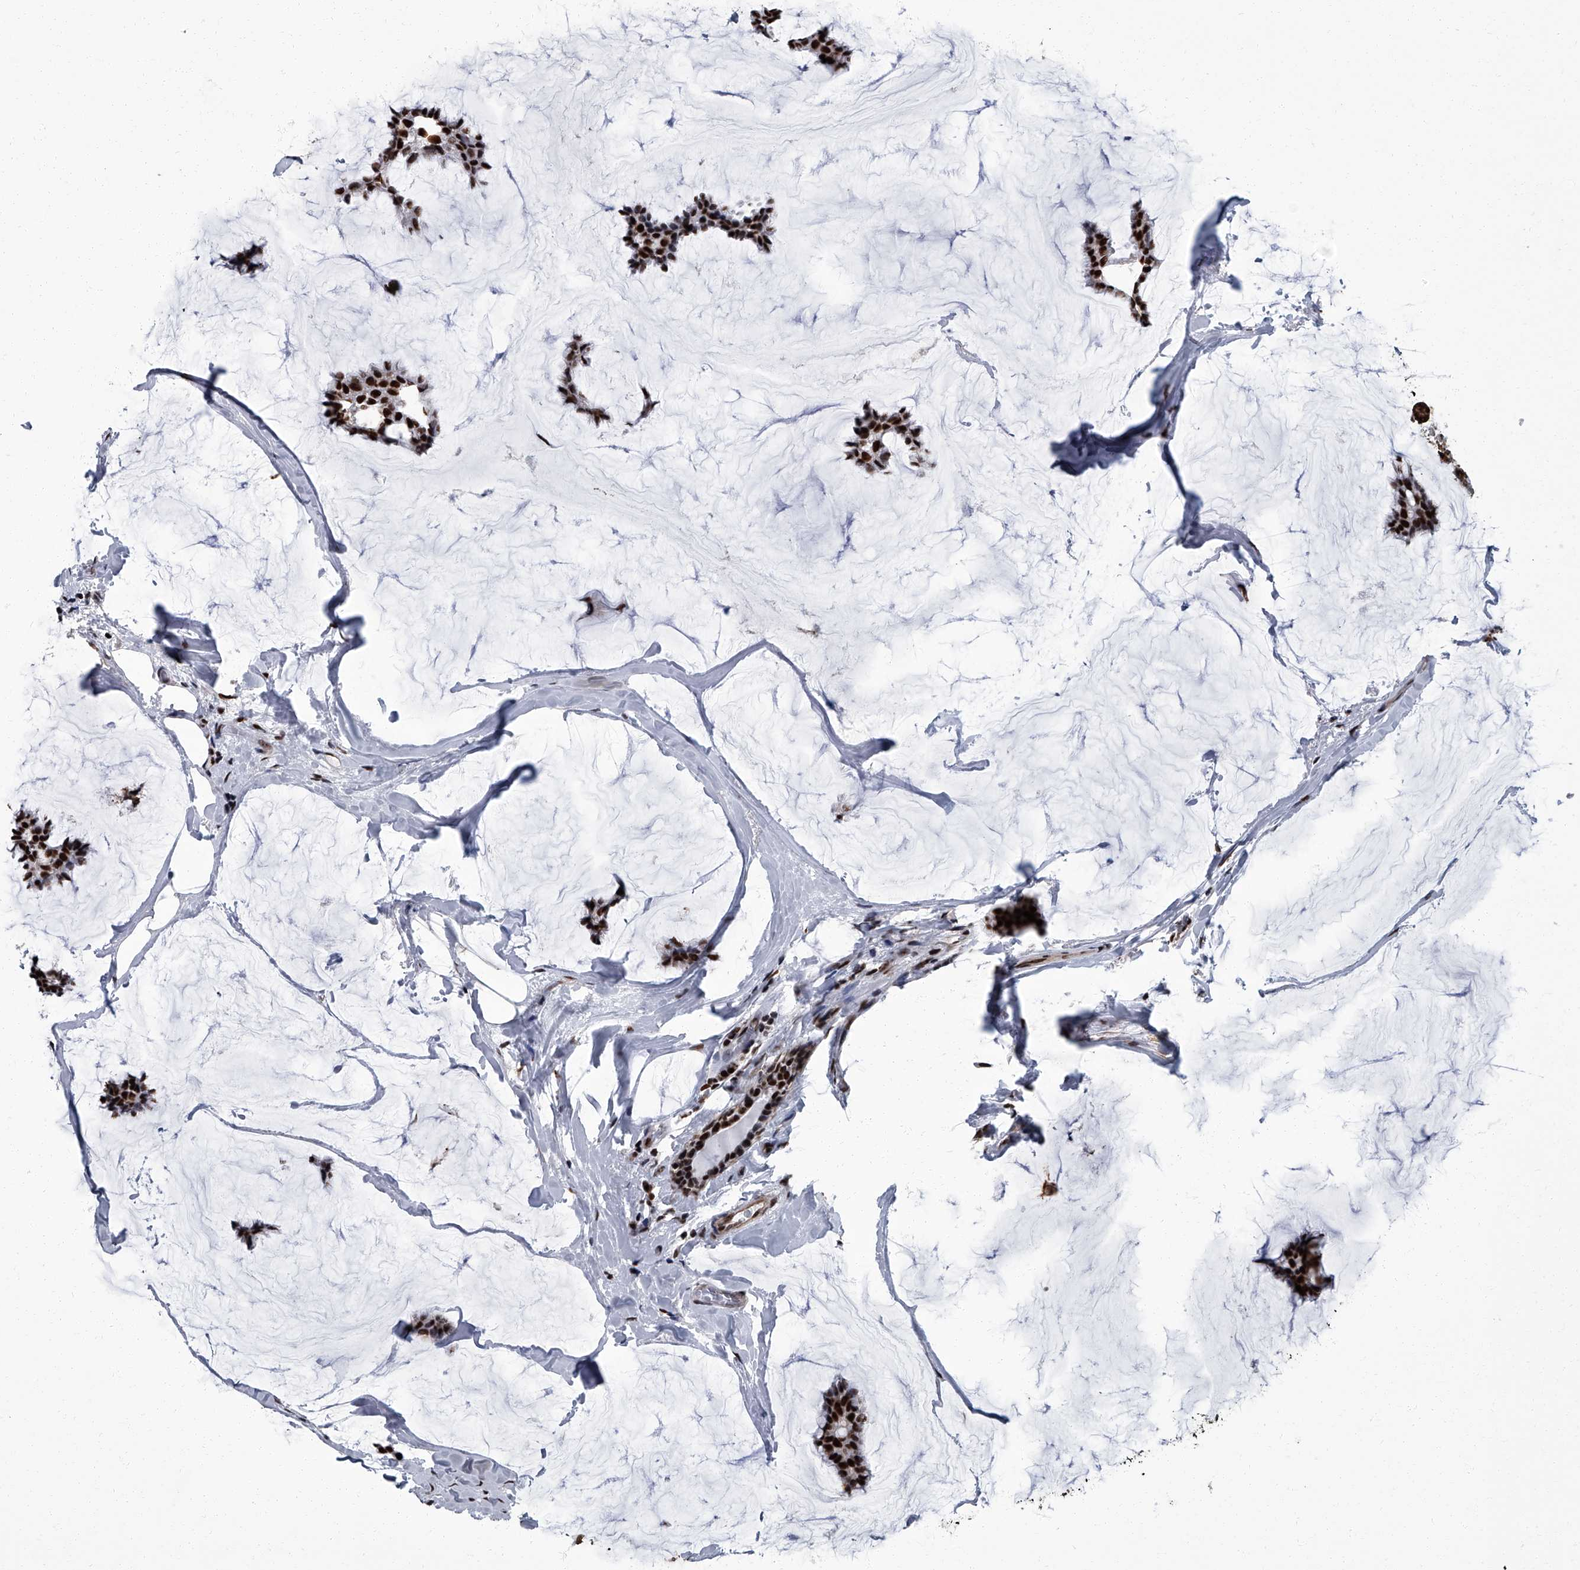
{"staining": {"intensity": "strong", "quantity": ">75%", "location": "nuclear"}, "tissue": "breast cancer", "cell_type": "Tumor cells", "image_type": "cancer", "snomed": [{"axis": "morphology", "description": "Duct carcinoma"}, {"axis": "topography", "description": "Breast"}], "caption": "A brown stain labels strong nuclear staining of a protein in human breast infiltrating ductal carcinoma tumor cells.", "gene": "ZNF518B", "patient": {"sex": "female", "age": 93}}